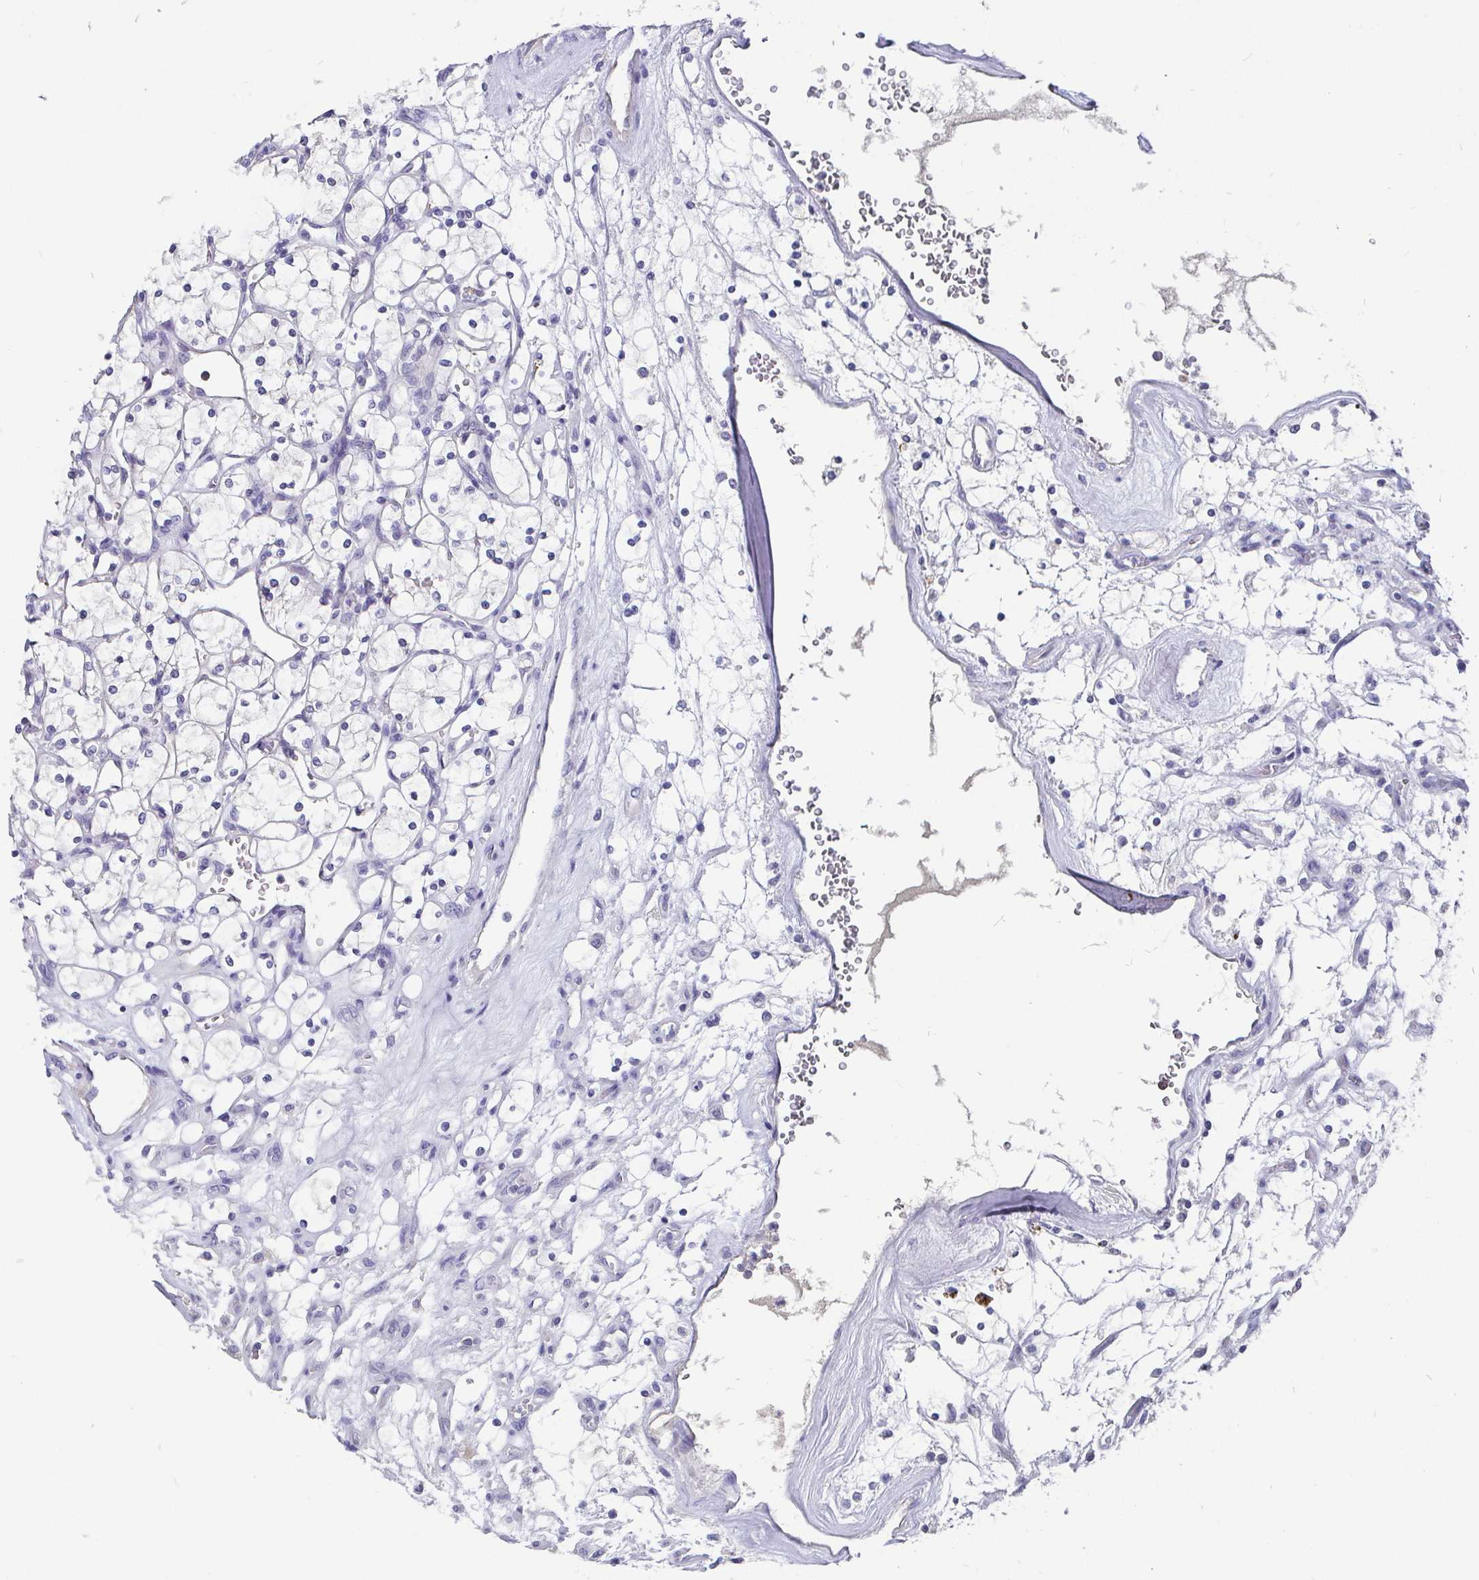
{"staining": {"intensity": "negative", "quantity": "none", "location": "none"}, "tissue": "renal cancer", "cell_type": "Tumor cells", "image_type": "cancer", "snomed": [{"axis": "morphology", "description": "Adenocarcinoma, NOS"}, {"axis": "topography", "description": "Kidney"}], "caption": "The micrograph shows no staining of tumor cells in renal cancer (adenocarcinoma).", "gene": "ADAMTS6", "patient": {"sex": "female", "age": 69}}